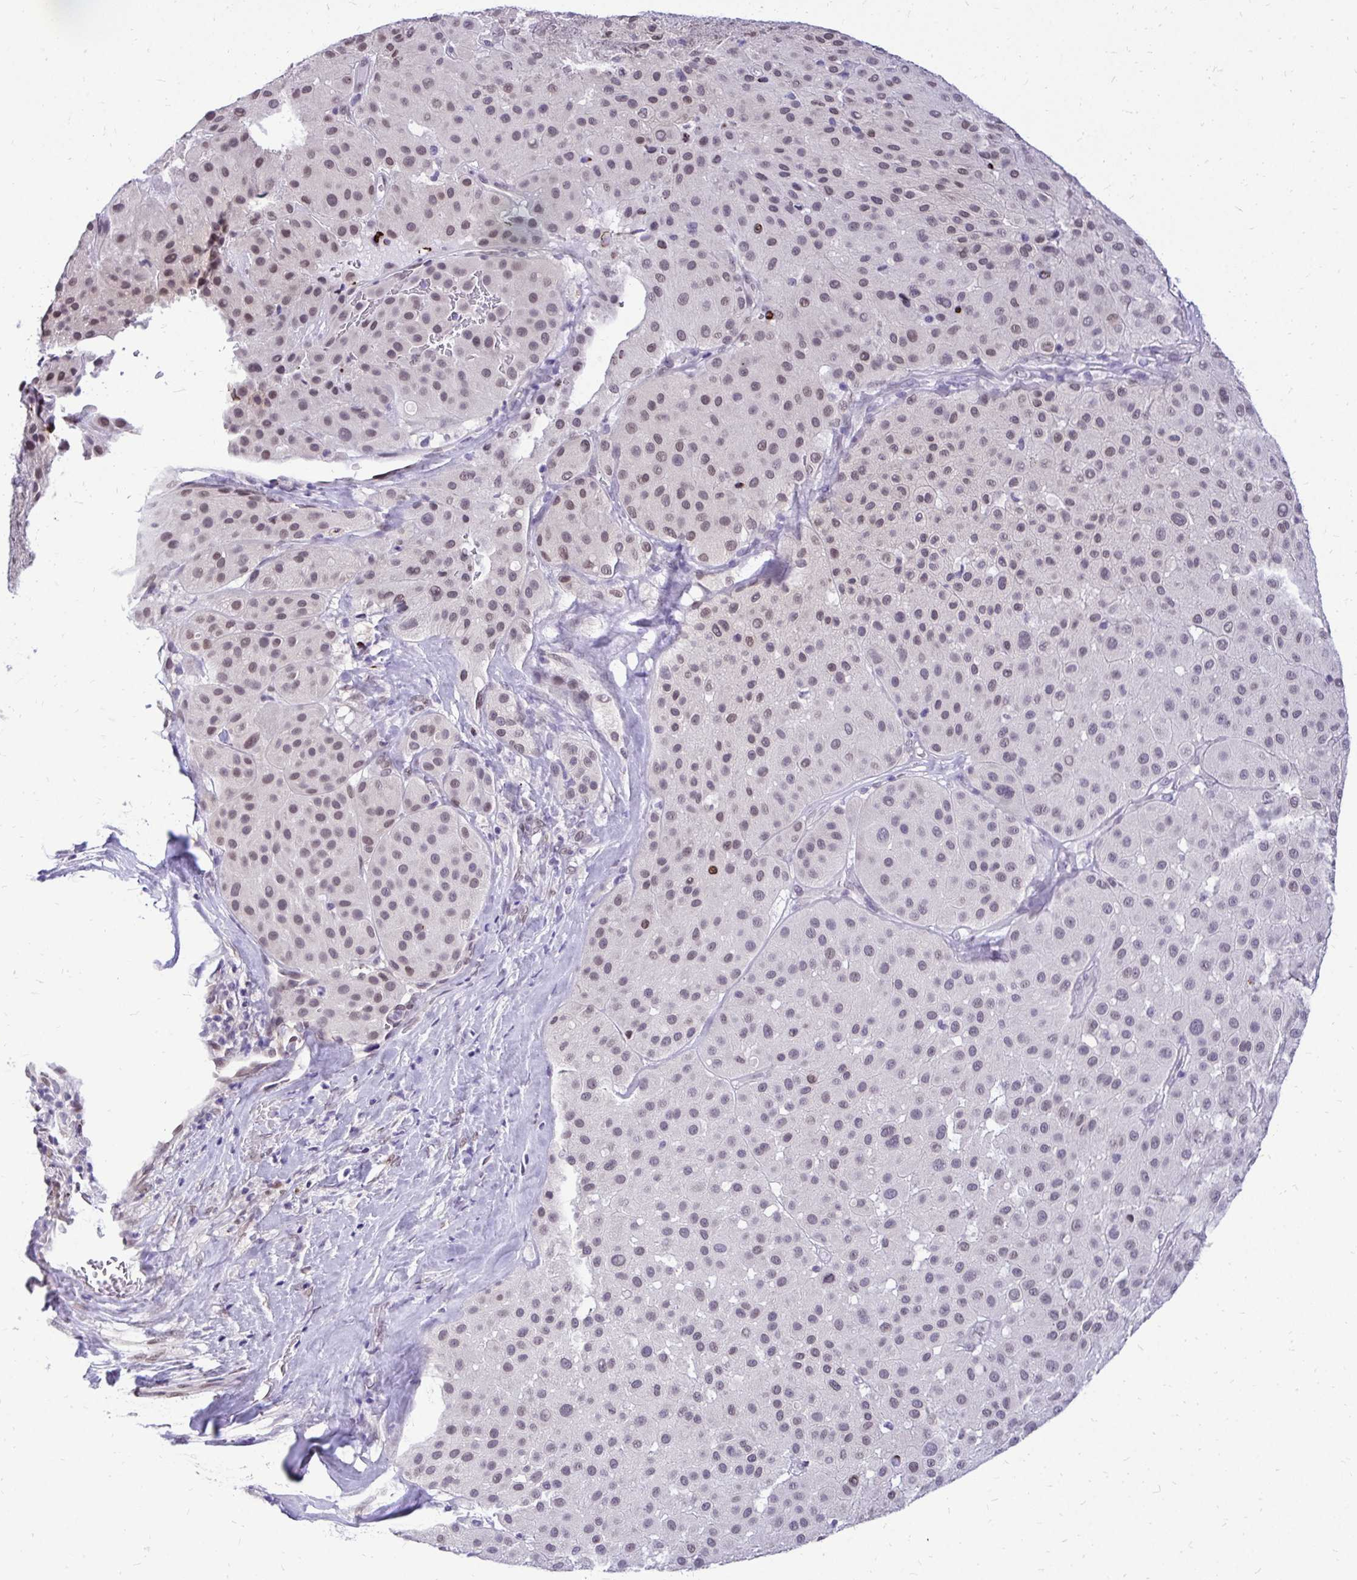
{"staining": {"intensity": "weak", "quantity": "25%-75%", "location": "nuclear"}, "tissue": "melanoma", "cell_type": "Tumor cells", "image_type": "cancer", "snomed": [{"axis": "morphology", "description": "Malignant melanoma, Metastatic site"}, {"axis": "topography", "description": "Smooth muscle"}], "caption": "High-power microscopy captured an immunohistochemistry (IHC) photomicrograph of malignant melanoma (metastatic site), revealing weak nuclear expression in approximately 25%-75% of tumor cells. Nuclei are stained in blue.", "gene": "BANF1", "patient": {"sex": "male", "age": 41}}